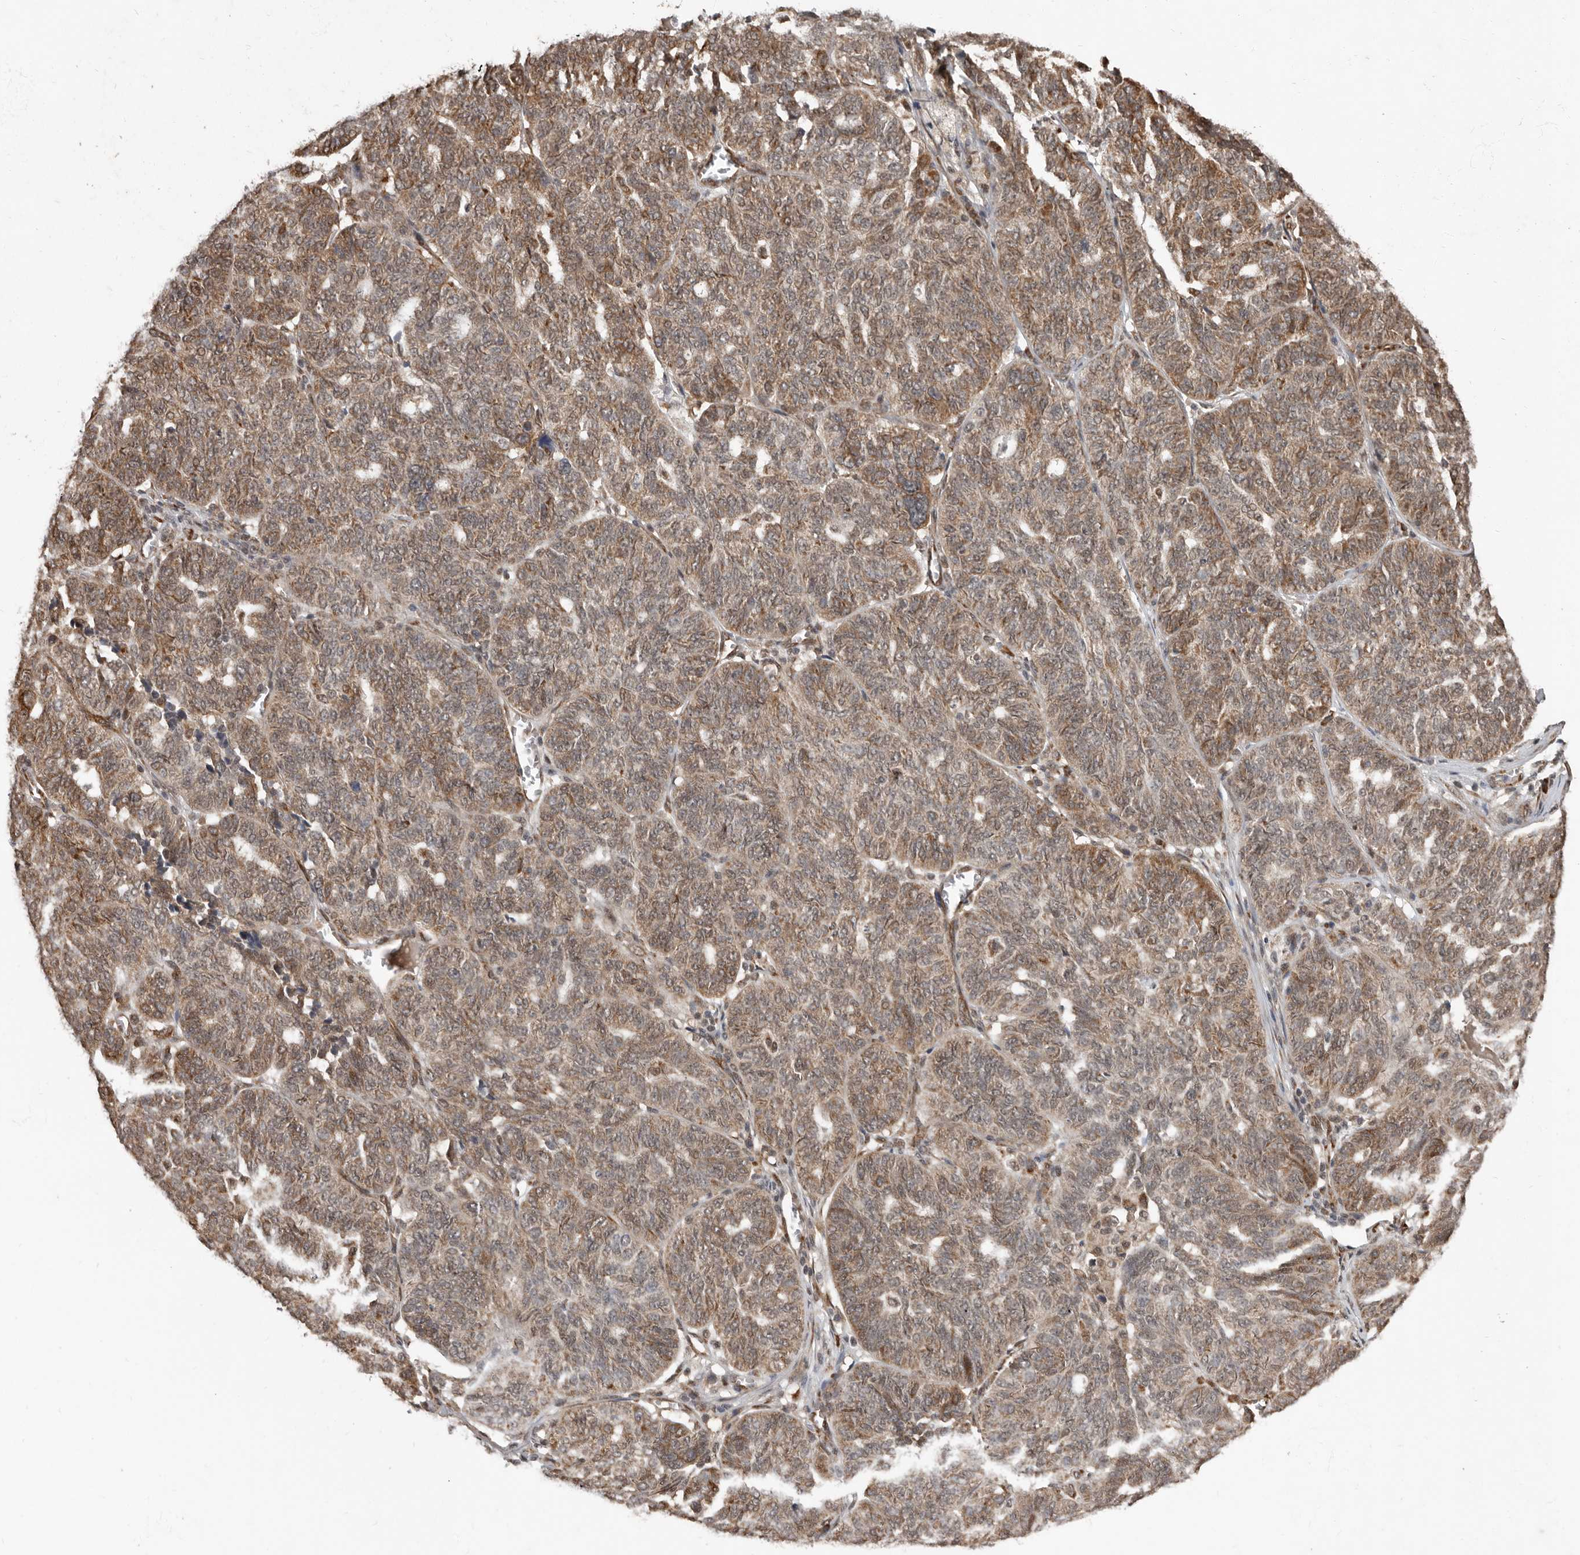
{"staining": {"intensity": "moderate", "quantity": ">75%", "location": "cytoplasmic/membranous,nuclear"}, "tissue": "ovarian cancer", "cell_type": "Tumor cells", "image_type": "cancer", "snomed": [{"axis": "morphology", "description": "Cystadenocarcinoma, serous, NOS"}, {"axis": "topography", "description": "Ovary"}], "caption": "Protein analysis of serous cystadenocarcinoma (ovarian) tissue demonstrates moderate cytoplasmic/membranous and nuclear expression in approximately >75% of tumor cells.", "gene": "LRGUK", "patient": {"sex": "female", "age": 59}}